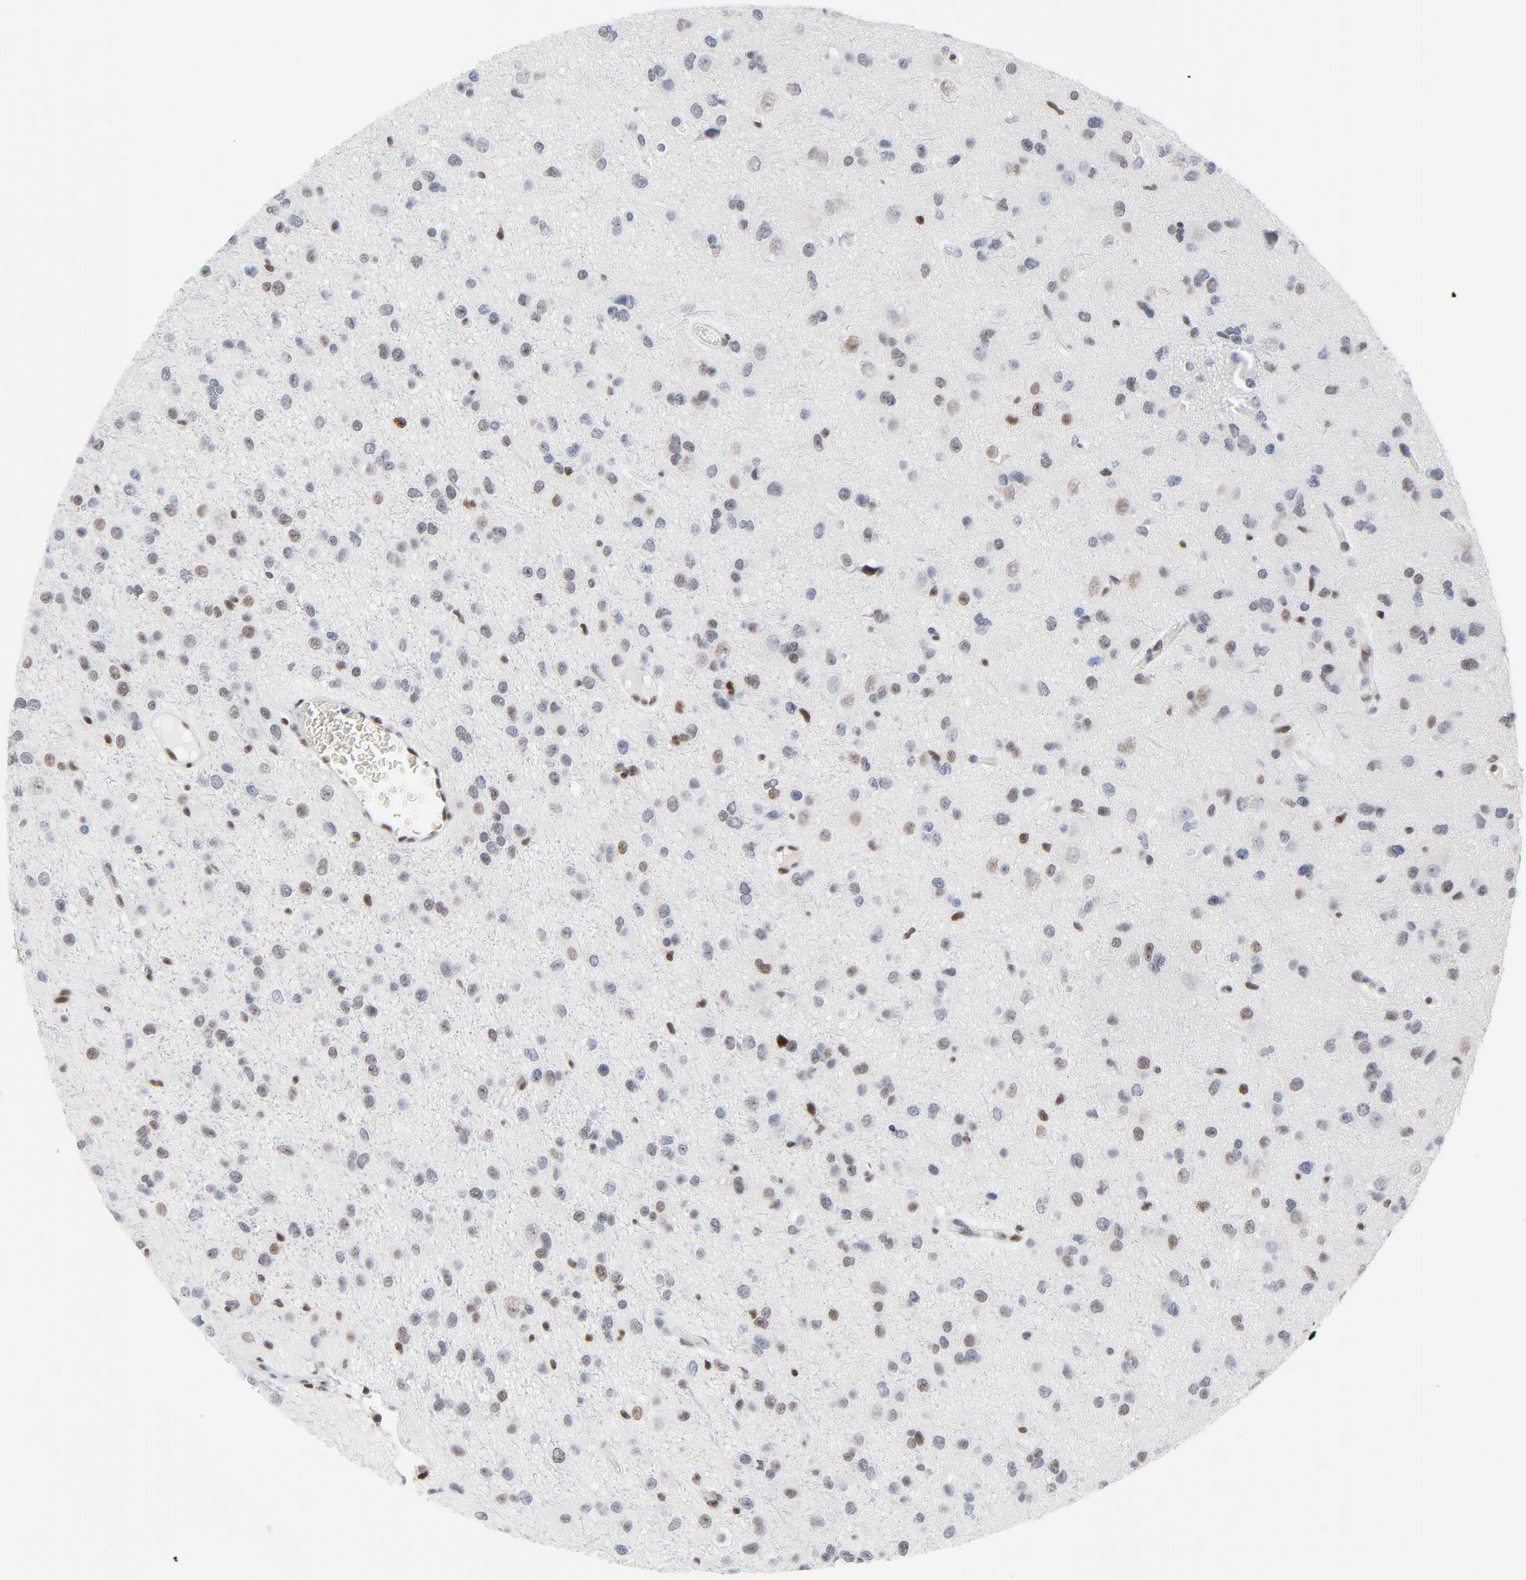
{"staining": {"intensity": "moderate", "quantity": "25%-75%", "location": "nuclear"}, "tissue": "glioma", "cell_type": "Tumor cells", "image_type": "cancer", "snomed": [{"axis": "morphology", "description": "Glioma, malignant, Low grade"}, {"axis": "topography", "description": "Brain"}], "caption": "Glioma stained with DAB (3,3'-diaminobenzidine) immunohistochemistry (IHC) reveals medium levels of moderate nuclear staining in approximately 25%-75% of tumor cells.", "gene": "POLD1", "patient": {"sex": "male", "age": 42}}